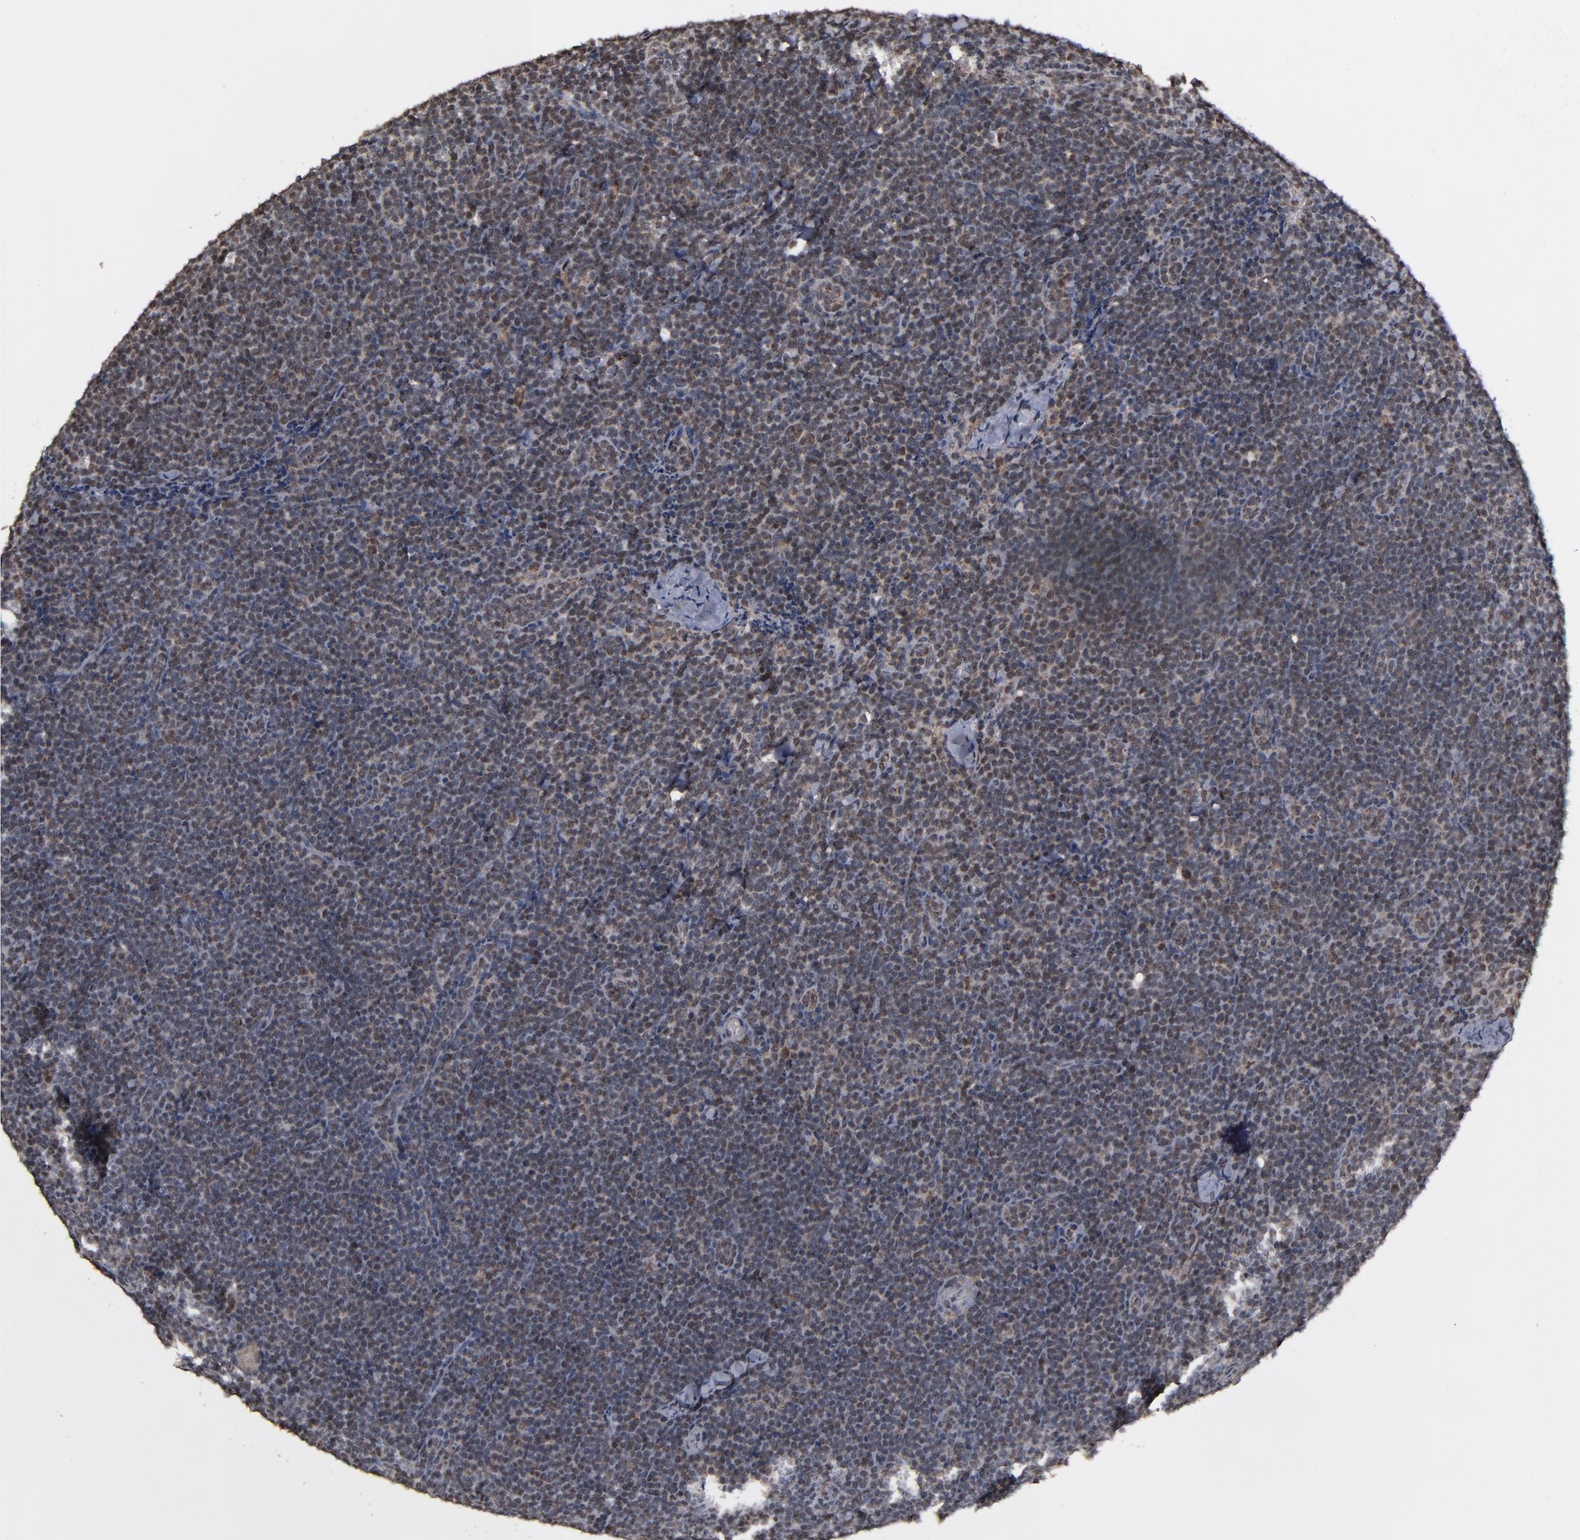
{"staining": {"intensity": "weak", "quantity": "25%-75%", "location": "cytoplasmic/membranous,nuclear"}, "tissue": "lymphoma", "cell_type": "Tumor cells", "image_type": "cancer", "snomed": [{"axis": "morphology", "description": "Malignant lymphoma, non-Hodgkin's type, High grade"}, {"axis": "topography", "description": "Lymph node"}], "caption": "Immunohistochemistry (IHC) of human high-grade malignant lymphoma, non-Hodgkin's type displays low levels of weak cytoplasmic/membranous and nuclear expression in approximately 25%-75% of tumor cells. Ihc stains the protein of interest in brown and the nuclei are stained blue.", "gene": "BNIP3", "patient": {"sex": "female", "age": 58}}